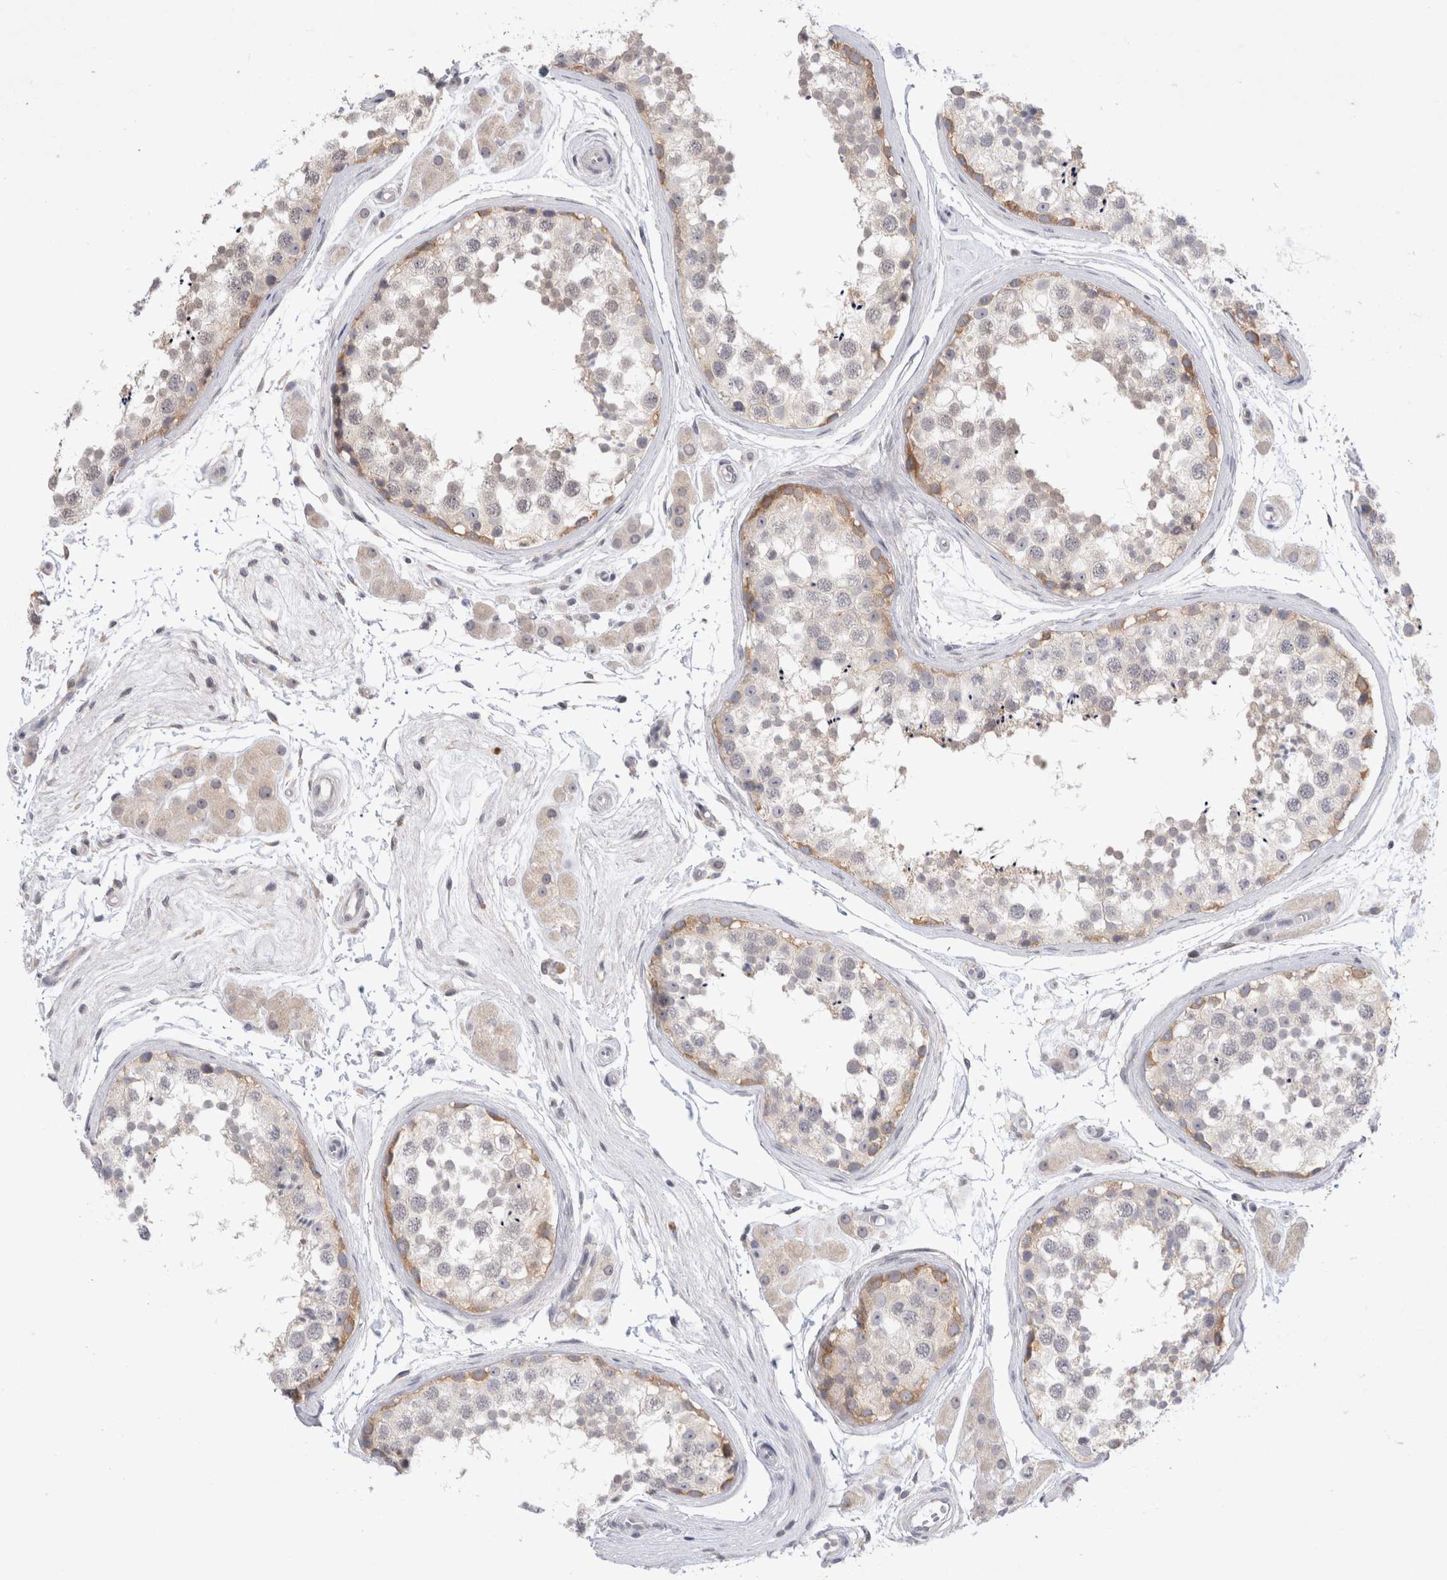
{"staining": {"intensity": "weak", "quantity": "<25%", "location": "cytoplasmic/membranous"}, "tissue": "testis", "cell_type": "Cells in seminiferous ducts", "image_type": "normal", "snomed": [{"axis": "morphology", "description": "Normal tissue, NOS"}, {"axis": "topography", "description": "Testis"}], "caption": "This is a histopathology image of immunohistochemistry (IHC) staining of benign testis, which shows no staining in cells in seminiferous ducts. (Brightfield microscopy of DAB immunohistochemistry (IHC) at high magnification).", "gene": "NEDD4L", "patient": {"sex": "male", "age": 56}}